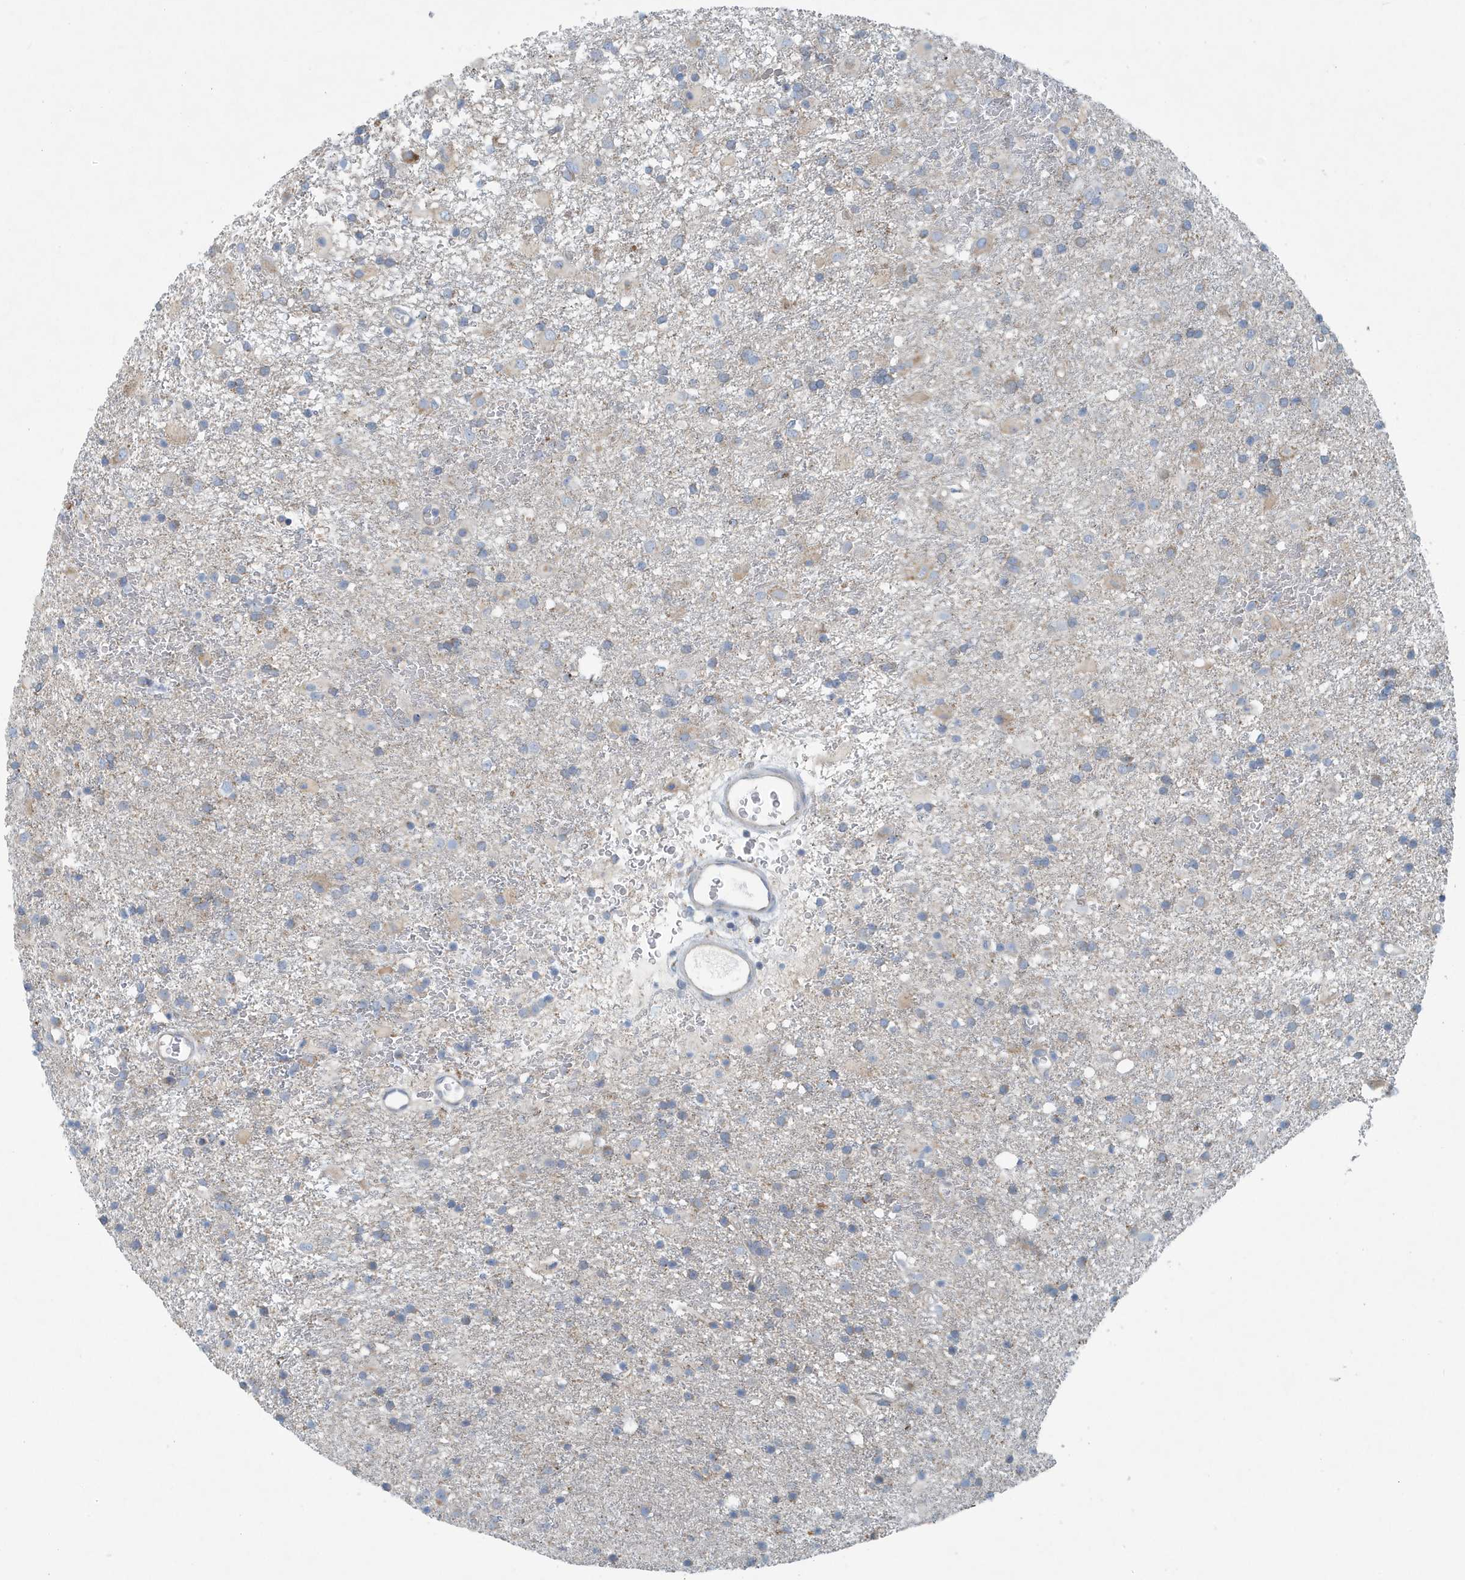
{"staining": {"intensity": "negative", "quantity": "none", "location": "none"}, "tissue": "glioma", "cell_type": "Tumor cells", "image_type": "cancer", "snomed": [{"axis": "morphology", "description": "Glioma, malignant, Low grade"}, {"axis": "topography", "description": "Brain"}], "caption": "This is a image of IHC staining of glioma, which shows no positivity in tumor cells. The staining is performed using DAB (3,3'-diaminobenzidine) brown chromogen with nuclei counter-stained in using hematoxylin.", "gene": "PPM1M", "patient": {"sex": "male", "age": 65}}